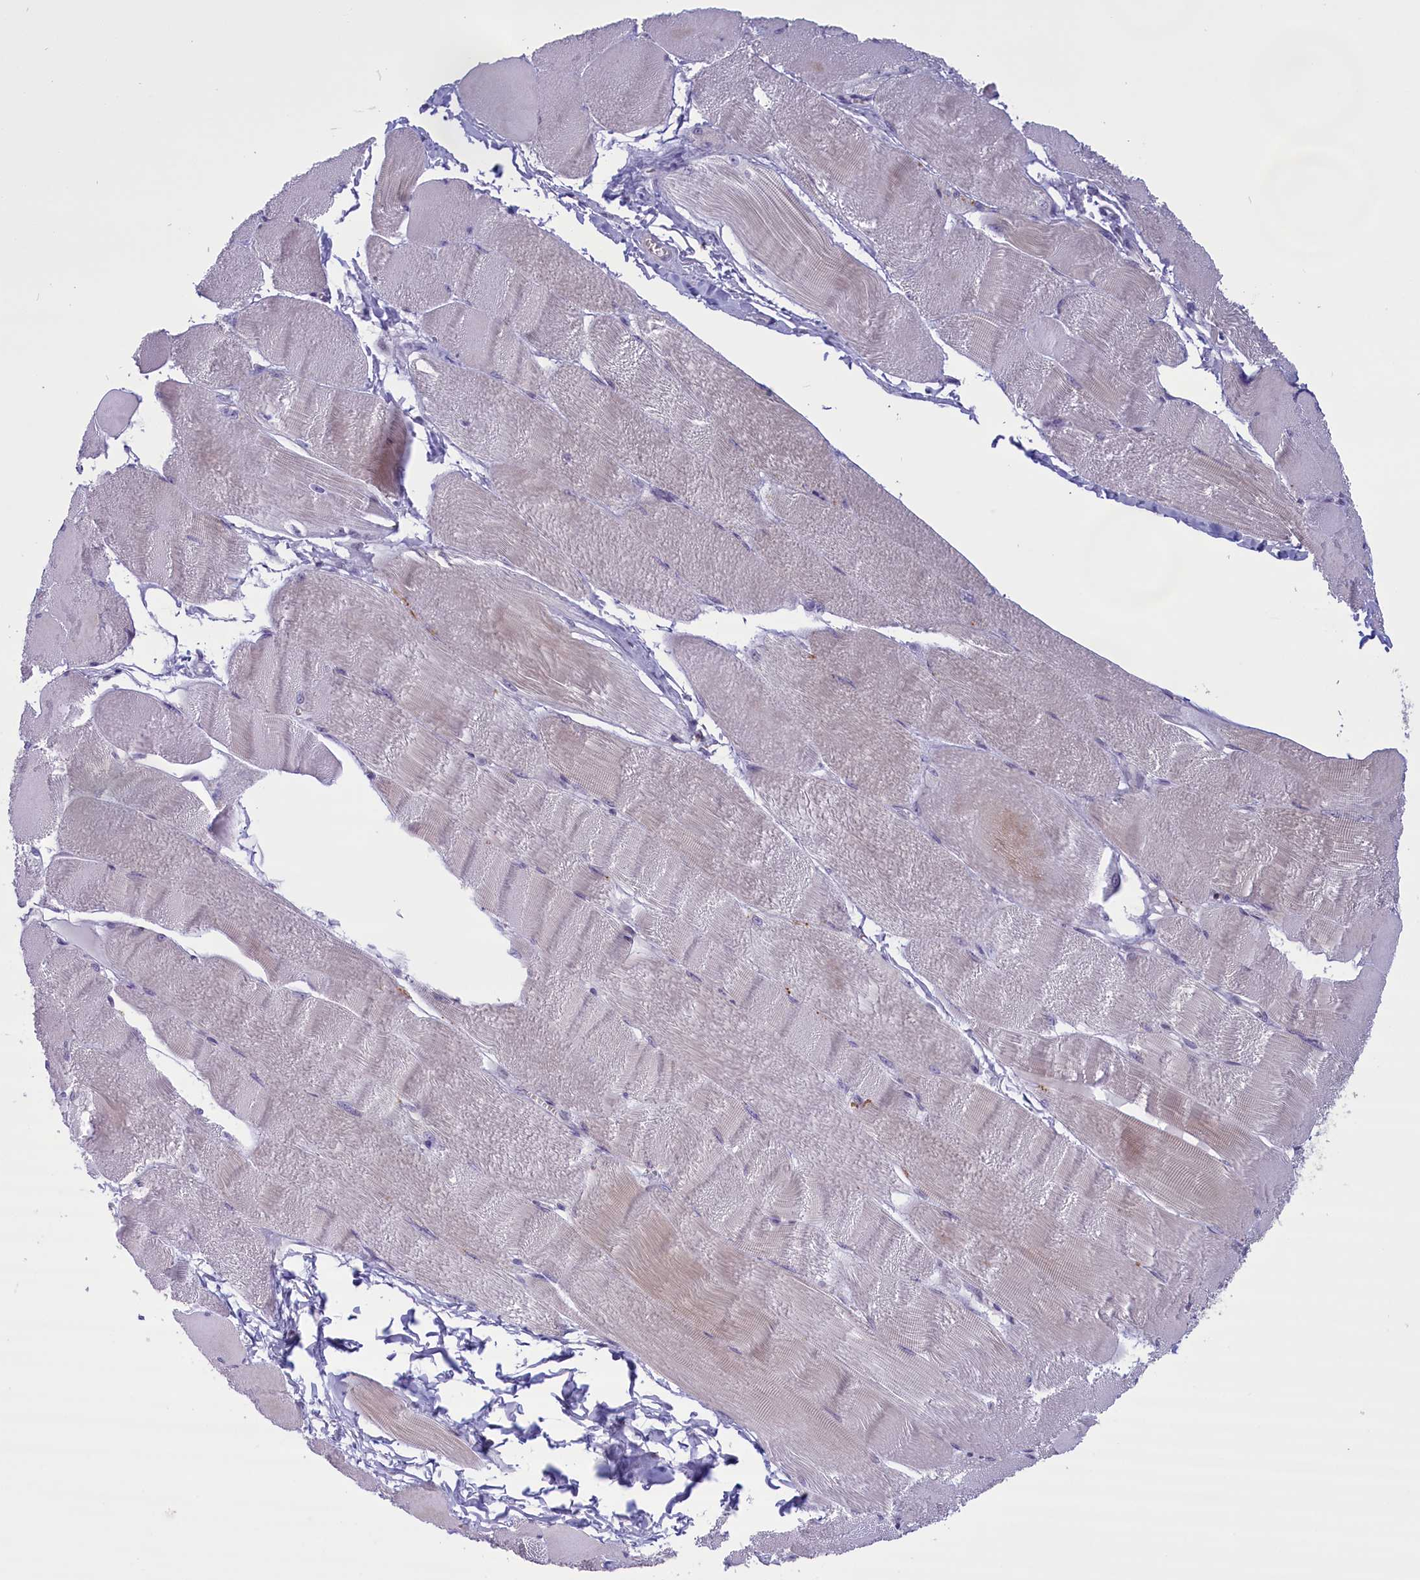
{"staining": {"intensity": "weak", "quantity": "<25%", "location": "cytoplasmic/membranous"}, "tissue": "skeletal muscle", "cell_type": "Myocytes", "image_type": "normal", "snomed": [{"axis": "morphology", "description": "Normal tissue, NOS"}, {"axis": "morphology", "description": "Basal cell carcinoma"}, {"axis": "topography", "description": "Skeletal muscle"}], "caption": "High power microscopy histopathology image of an immunohistochemistry micrograph of unremarkable skeletal muscle, revealing no significant expression in myocytes.", "gene": "ELOA2", "patient": {"sex": "female", "age": 64}}